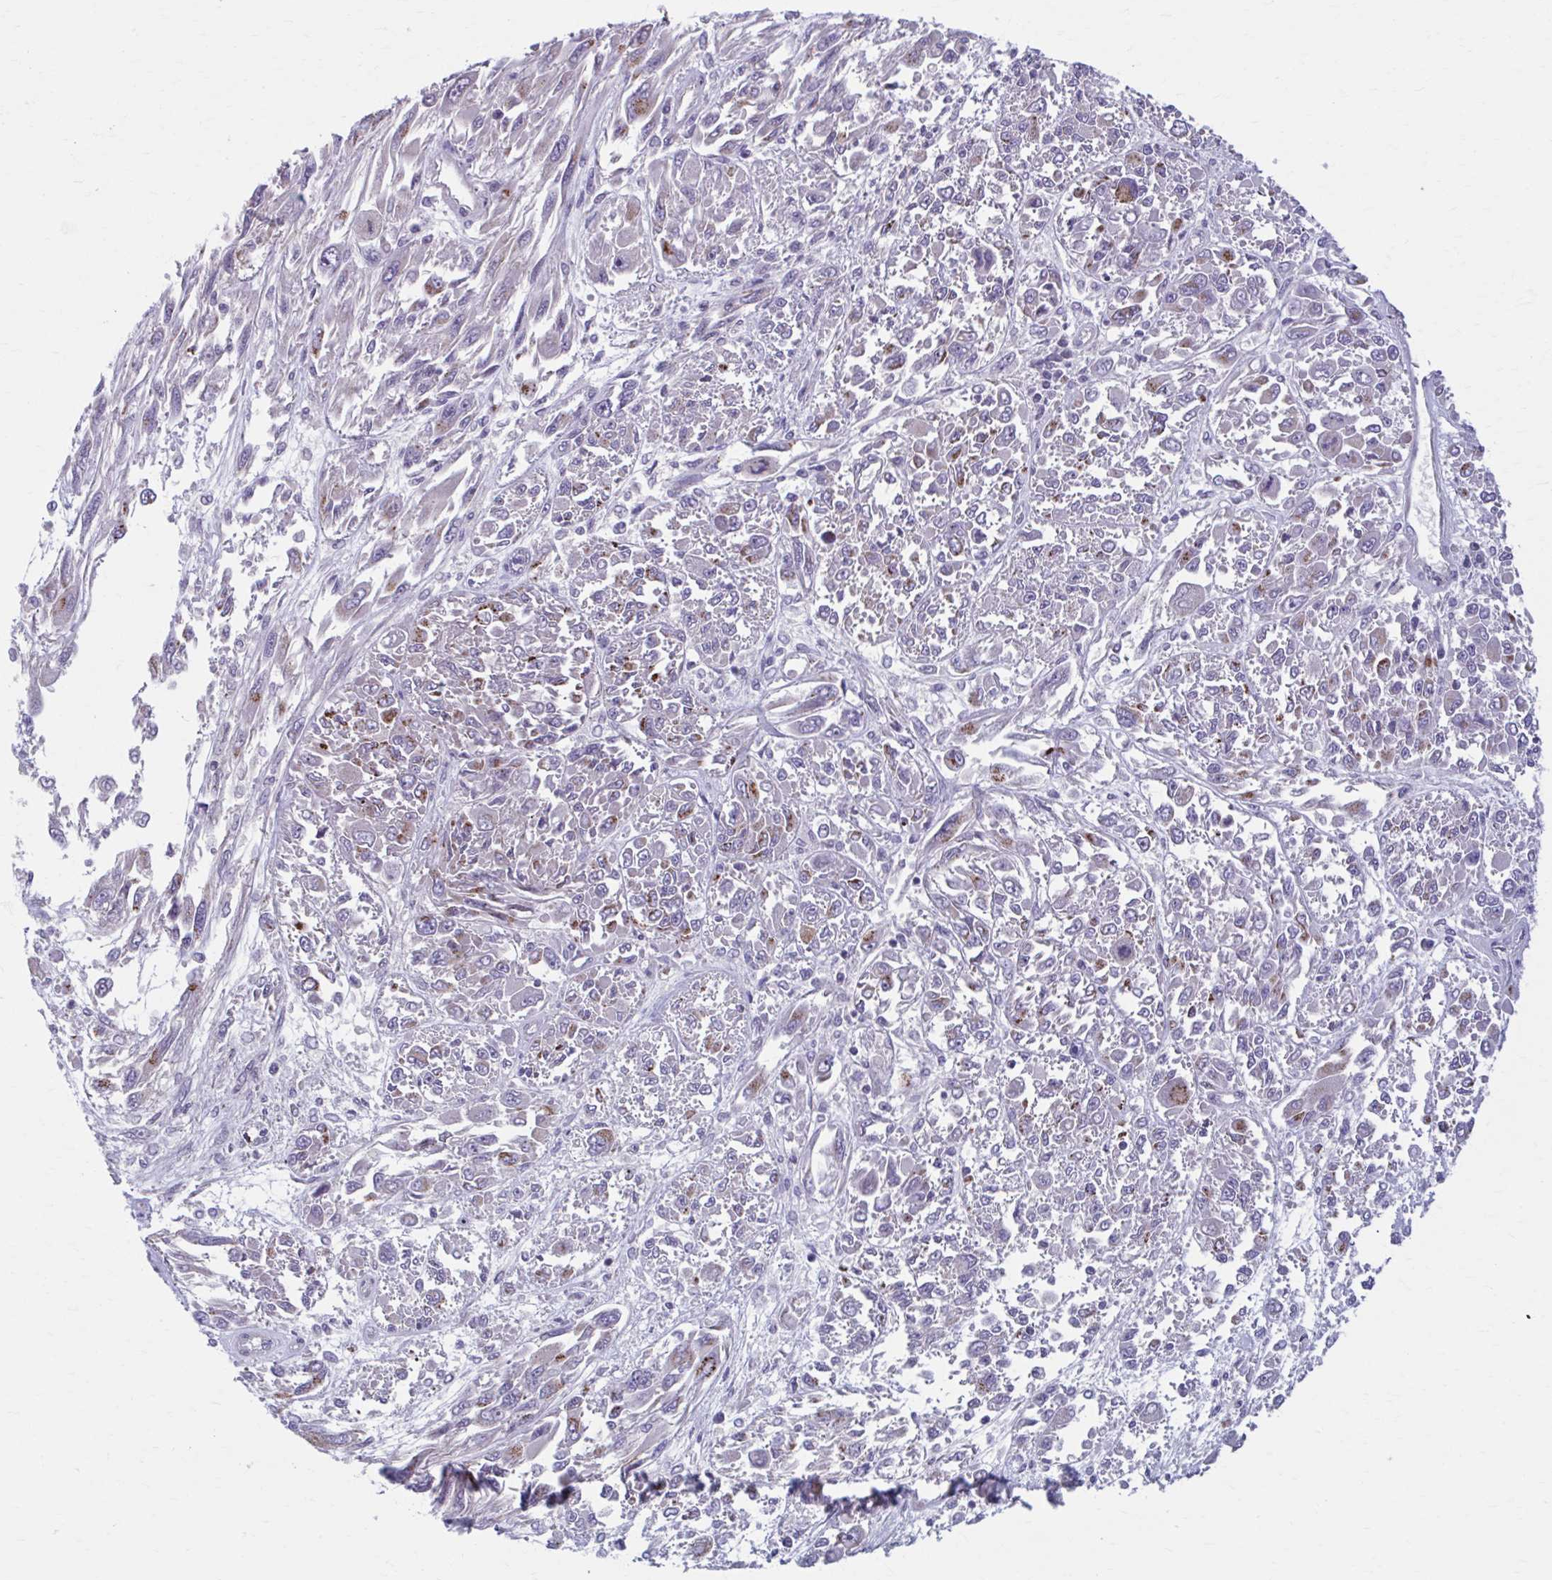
{"staining": {"intensity": "moderate", "quantity": "25%-75%", "location": "cytoplasmic/membranous"}, "tissue": "melanoma", "cell_type": "Tumor cells", "image_type": "cancer", "snomed": [{"axis": "morphology", "description": "Malignant melanoma, NOS"}, {"axis": "topography", "description": "Skin"}], "caption": "A brown stain shows moderate cytoplasmic/membranous positivity of a protein in human melanoma tumor cells. (Stains: DAB (3,3'-diaminobenzidine) in brown, nuclei in blue, Microscopy: brightfield microscopy at high magnification).", "gene": "CHST3", "patient": {"sex": "female", "age": 91}}